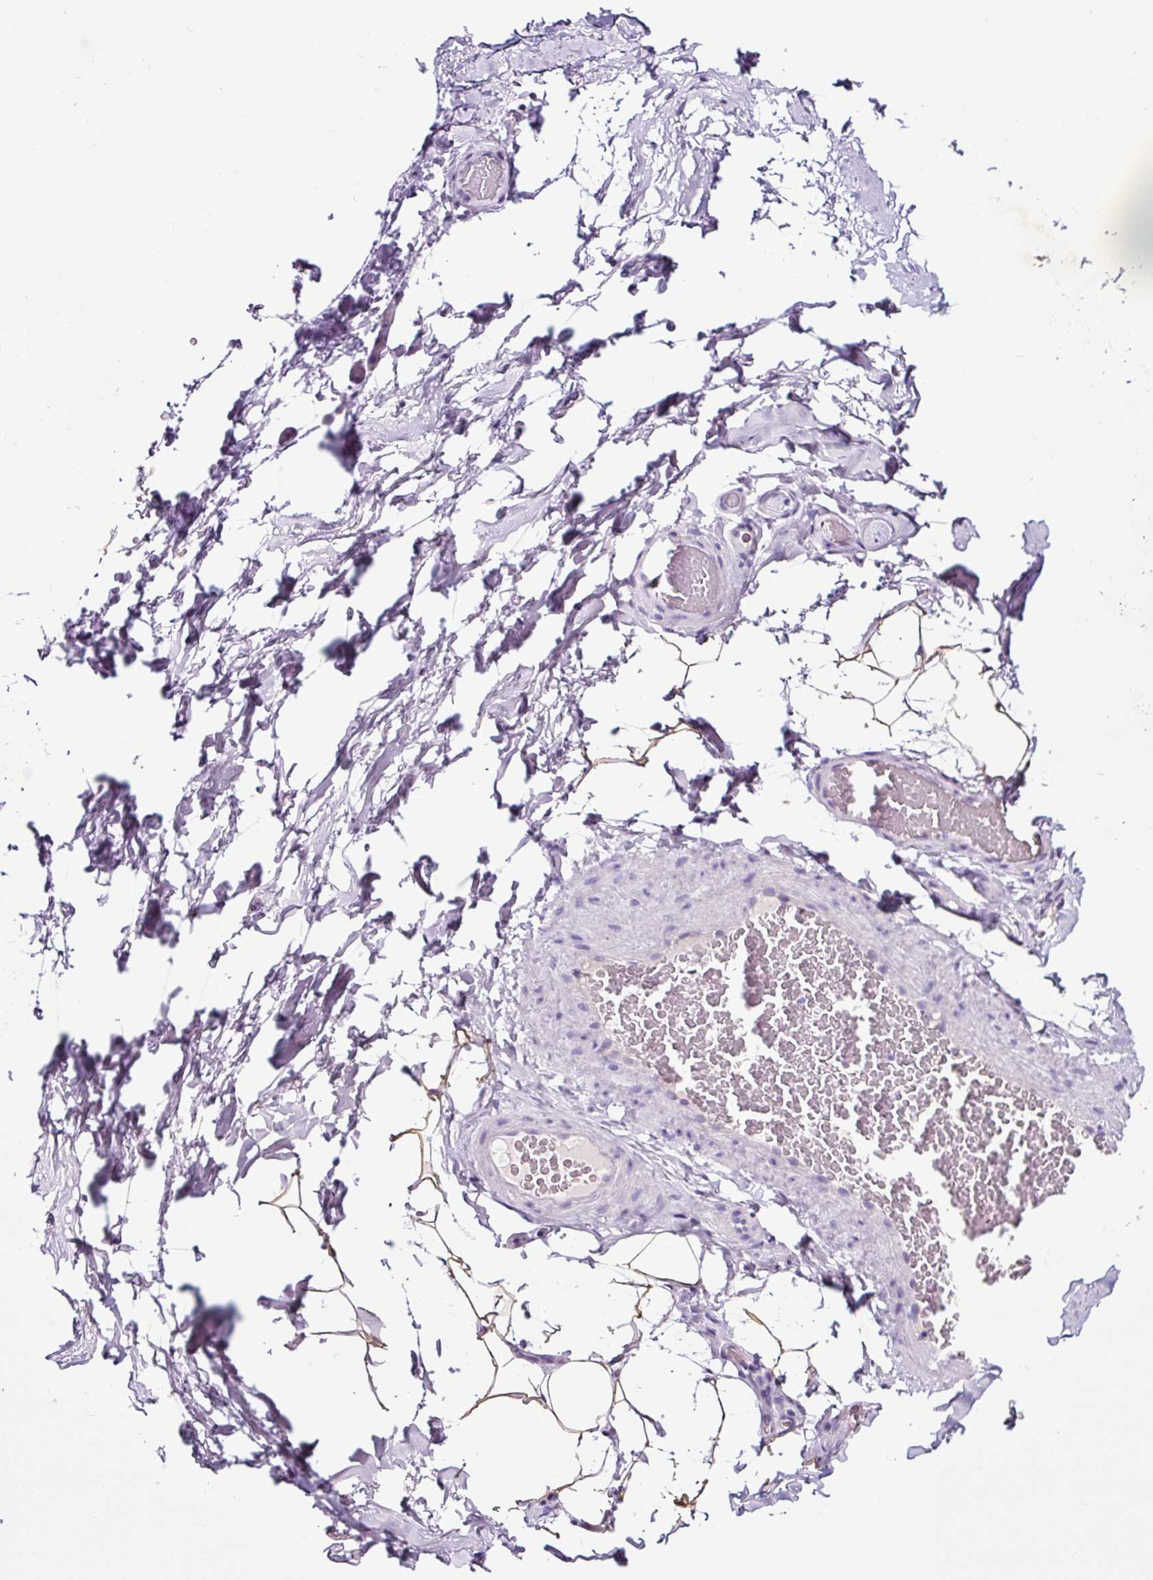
{"staining": {"intensity": "moderate", "quantity": "<25%", "location": "cytoplasmic/membranous"}, "tissue": "adipose tissue", "cell_type": "Adipocytes", "image_type": "normal", "snomed": [{"axis": "morphology", "description": "Normal tissue, NOS"}, {"axis": "topography", "description": "Vascular tissue"}, {"axis": "topography", "description": "Peripheral nerve tissue"}], "caption": "Moderate cytoplasmic/membranous staining for a protein is seen in approximately <25% of adipocytes of benign adipose tissue using immunohistochemistry (IHC).", "gene": "SP8", "patient": {"sex": "male", "age": 41}}